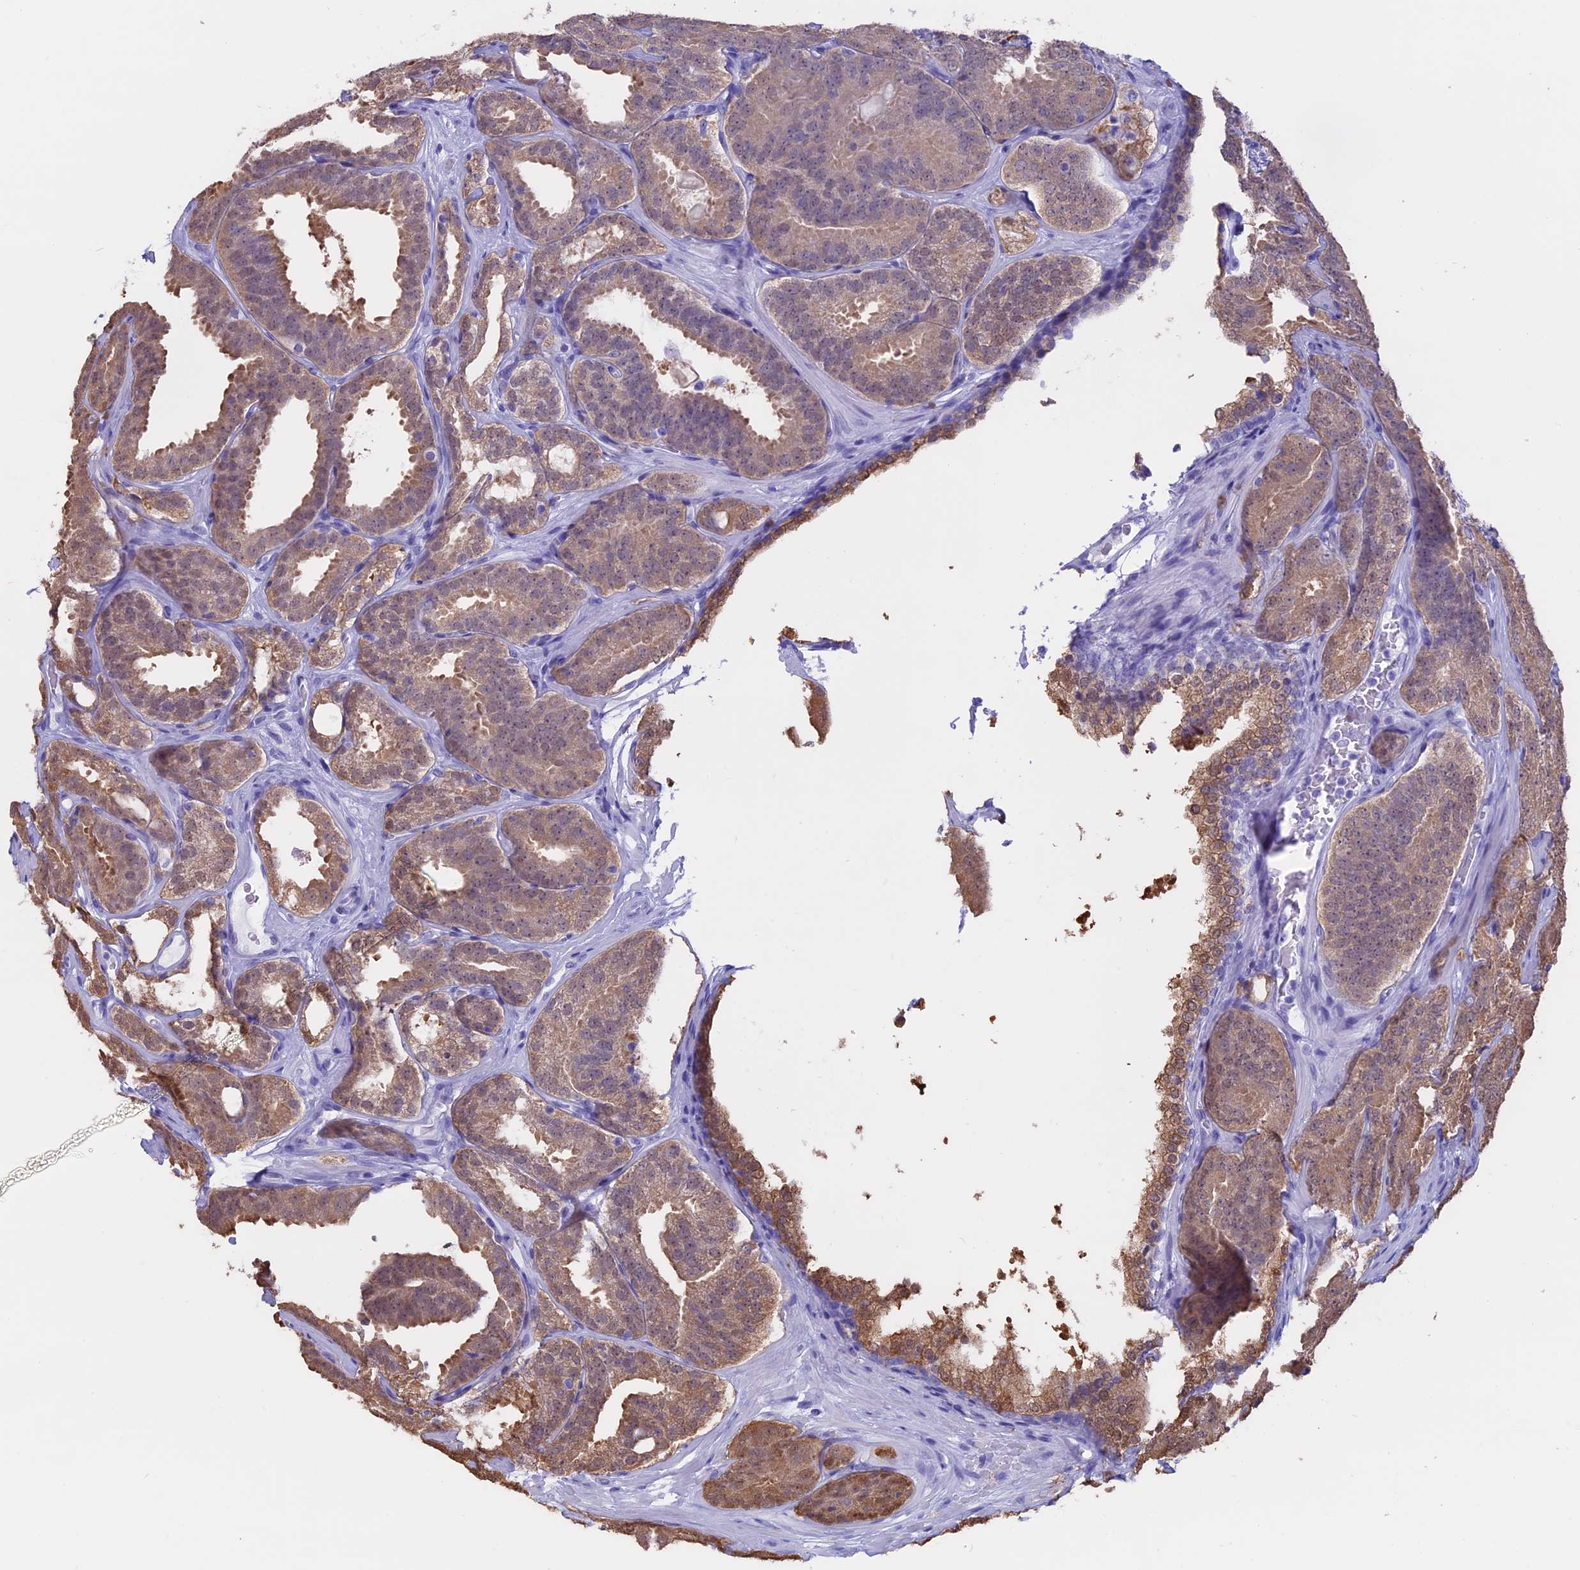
{"staining": {"intensity": "weak", "quantity": ">75%", "location": "cytoplasmic/membranous,nuclear"}, "tissue": "prostate cancer", "cell_type": "Tumor cells", "image_type": "cancer", "snomed": [{"axis": "morphology", "description": "Adenocarcinoma, High grade"}, {"axis": "topography", "description": "Prostate"}], "caption": "Approximately >75% of tumor cells in high-grade adenocarcinoma (prostate) show weak cytoplasmic/membranous and nuclear protein positivity as visualized by brown immunohistochemical staining.", "gene": "LHFPL2", "patient": {"sex": "male", "age": 63}}